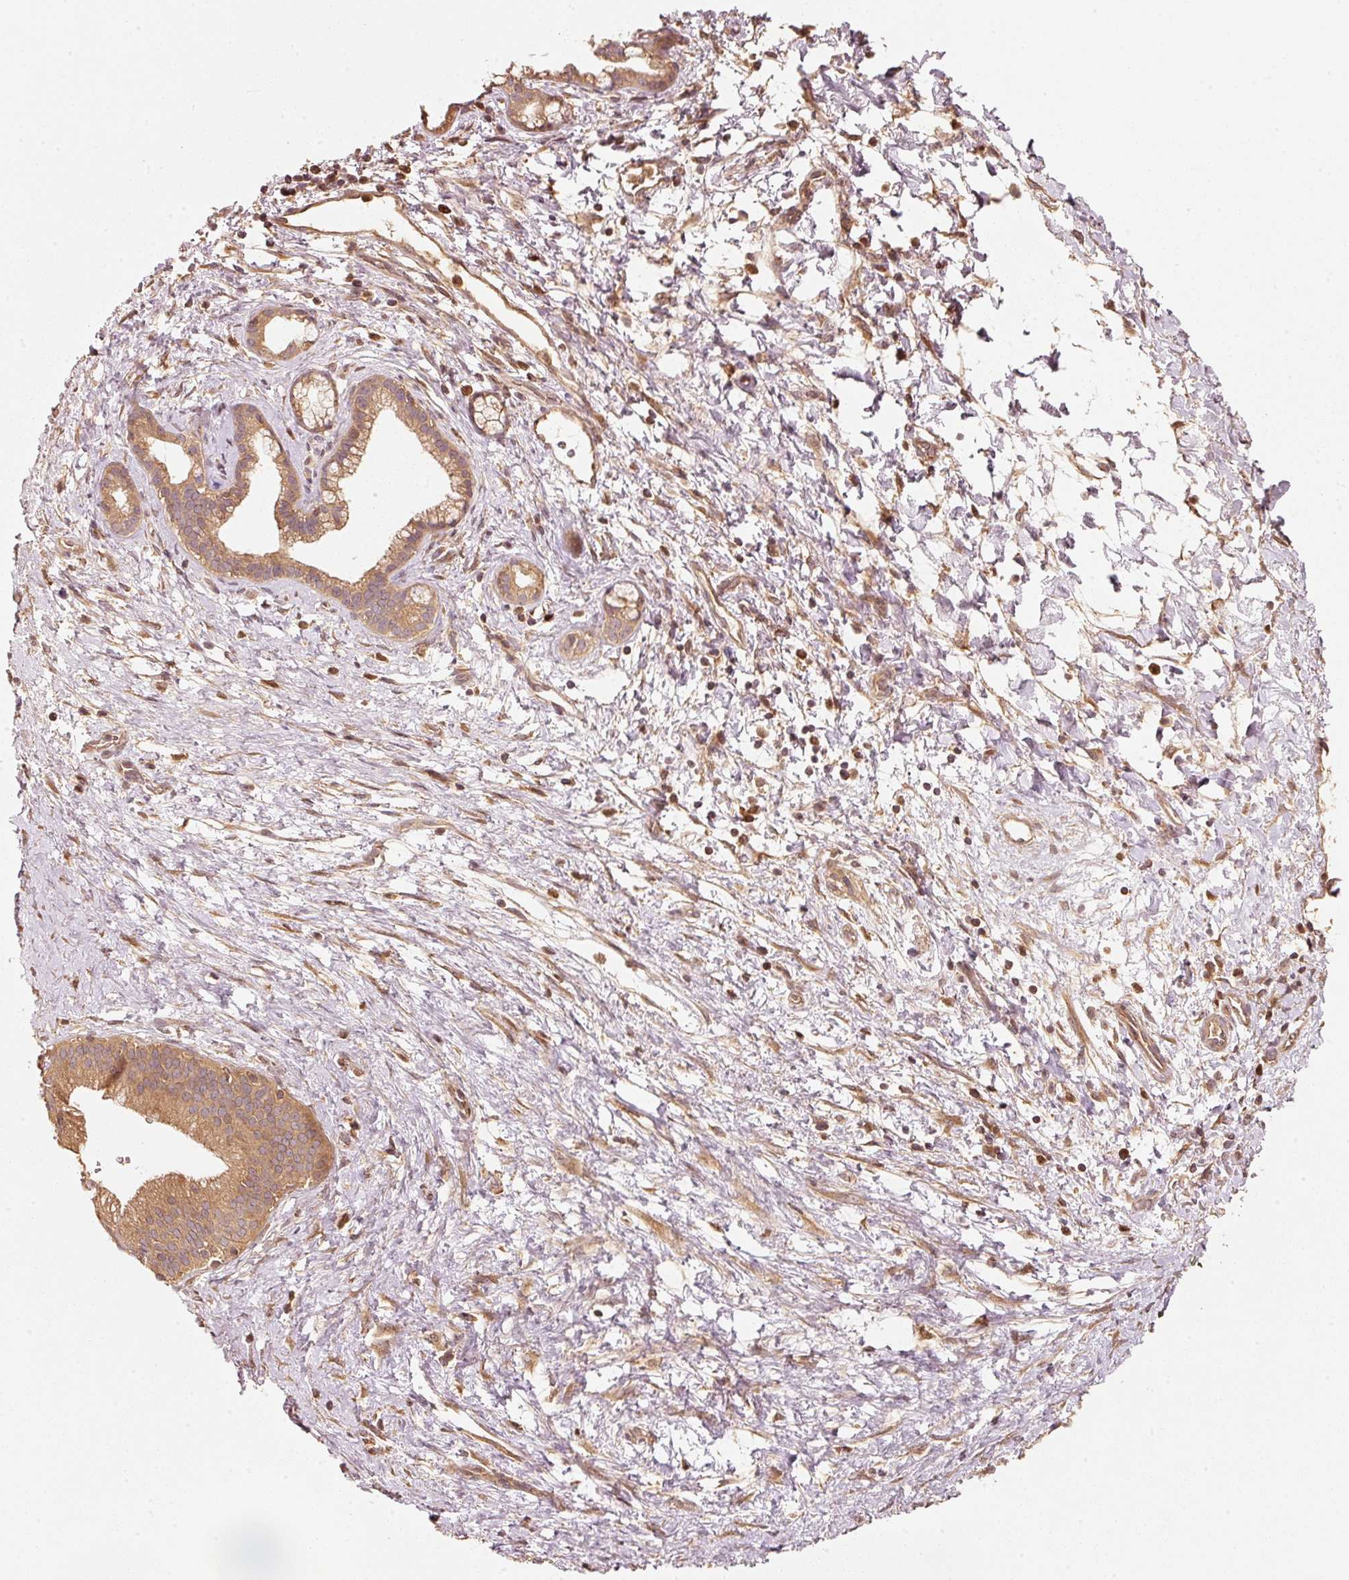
{"staining": {"intensity": "moderate", "quantity": ">75%", "location": "cytoplasmic/membranous"}, "tissue": "pancreatic cancer", "cell_type": "Tumor cells", "image_type": "cancer", "snomed": [{"axis": "morphology", "description": "Adenocarcinoma, NOS"}, {"axis": "topography", "description": "Pancreas"}], "caption": "Immunohistochemical staining of human pancreatic adenocarcinoma shows moderate cytoplasmic/membranous protein expression in about >75% of tumor cells.", "gene": "RRAS2", "patient": {"sex": "male", "age": 68}}